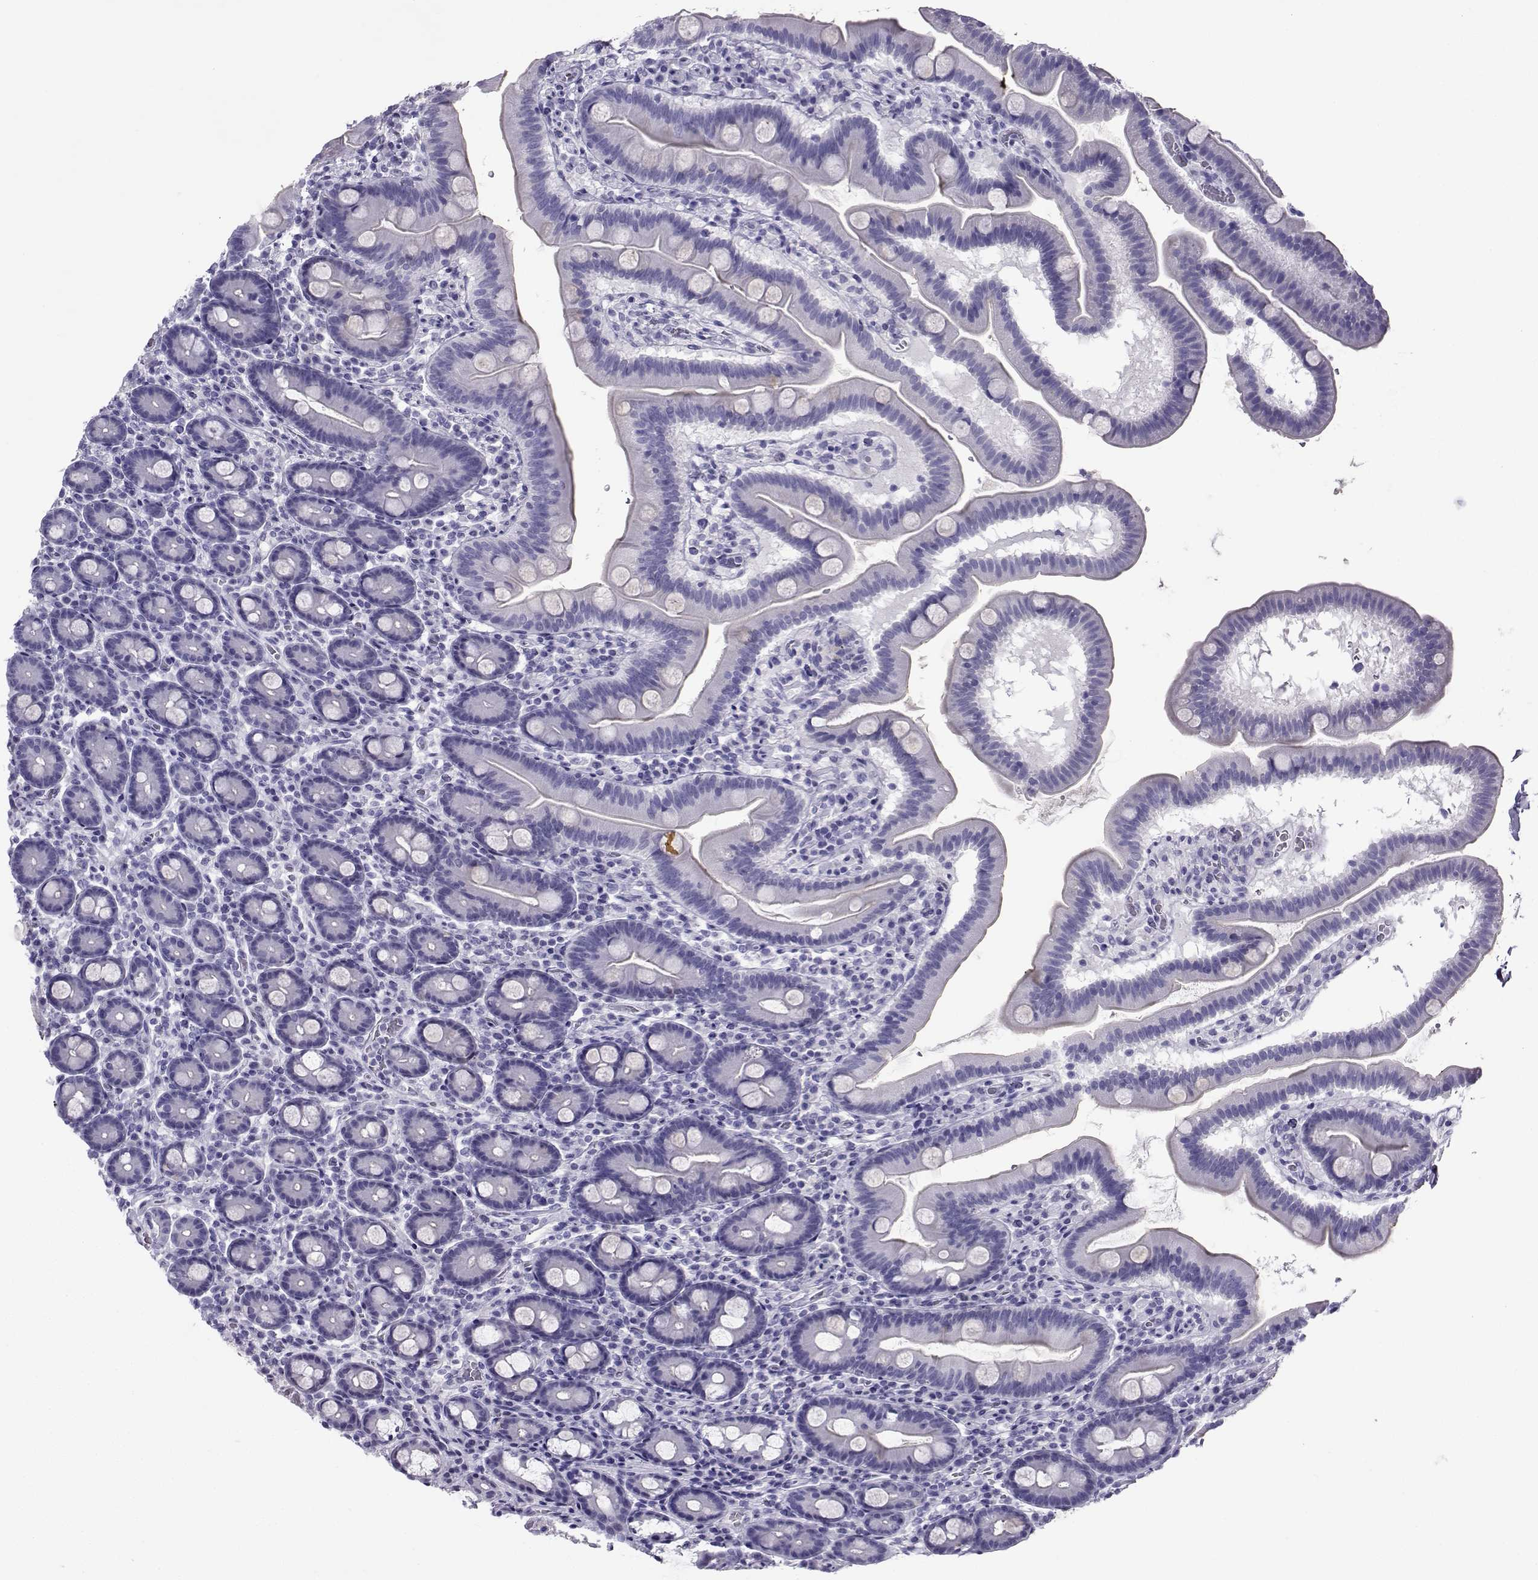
{"staining": {"intensity": "negative", "quantity": "none", "location": "none"}, "tissue": "duodenum", "cell_type": "Glandular cells", "image_type": "normal", "snomed": [{"axis": "morphology", "description": "Normal tissue, NOS"}, {"axis": "topography", "description": "Duodenum"}], "caption": "DAB (3,3'-diaminobenzidine) immunohistochemical staining of normal human duodenum displays no significant positivity in glandular cells. (Brightfield microscopy of DAB immunohistochemistry (IHC) at high magnification).", "gene": "CRYBB1", "patient": {"sex": "male", "age": 59}}